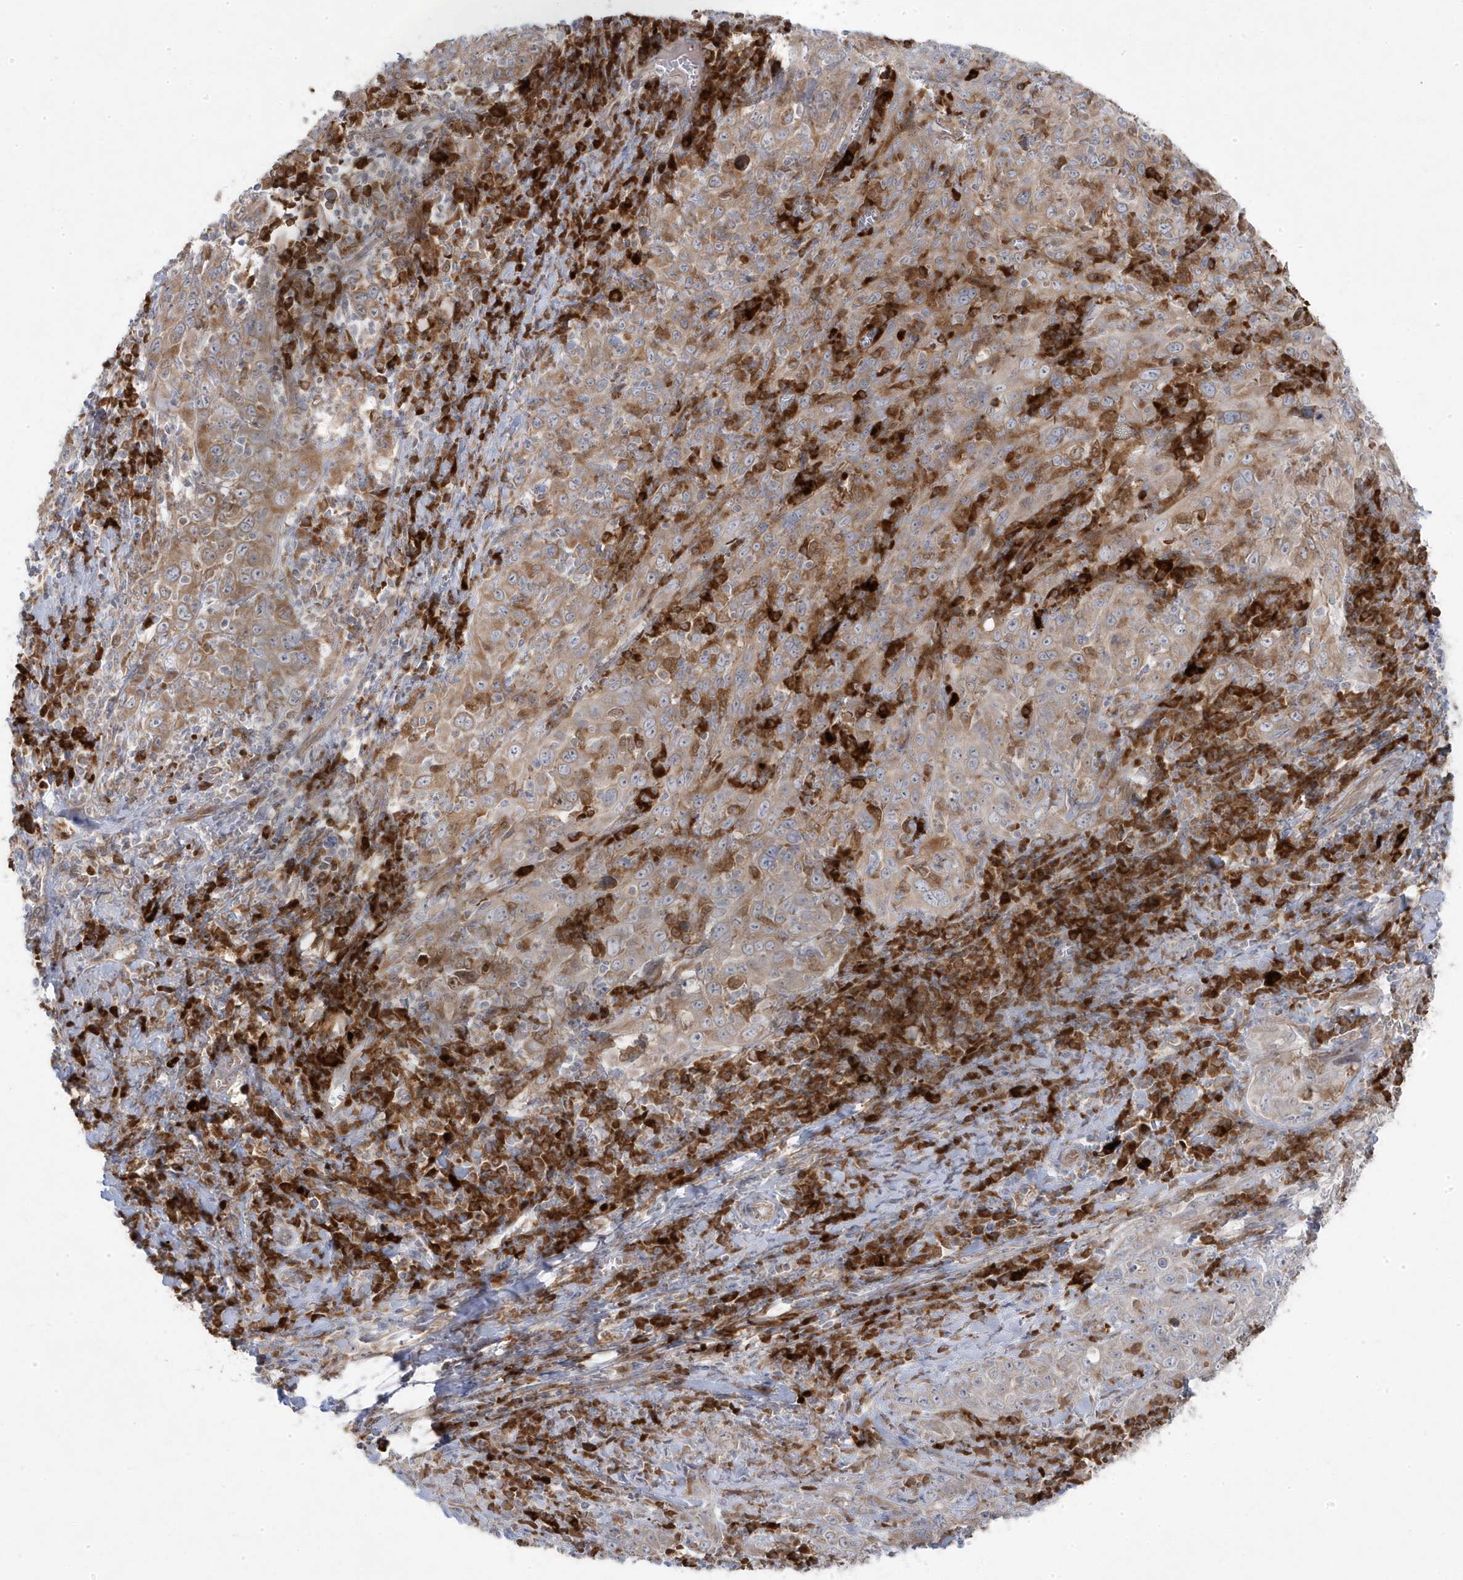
{"staining": {"intensity": "moderate", "quantity": "25%-75%", "location": "cytoplasmic/membranous"}, "tissue": "cervical cancer", "cell_type": "Tumor cells", "image_type": "cancer", "snomed": [{"axis": "morphology", "description": "Squamous cell carcinoma, NOS"}, {"axis": "topography", "description": "Cervix"}], "caption": "DAB immunohistochemical staining of cervical cancer exhibits moderate cytoplasmic/membranous protein positivity in approximately 25%-75% of tumor cells.", "gene": "ZNF654", "patient": {"sex": "female", "age": 46}}